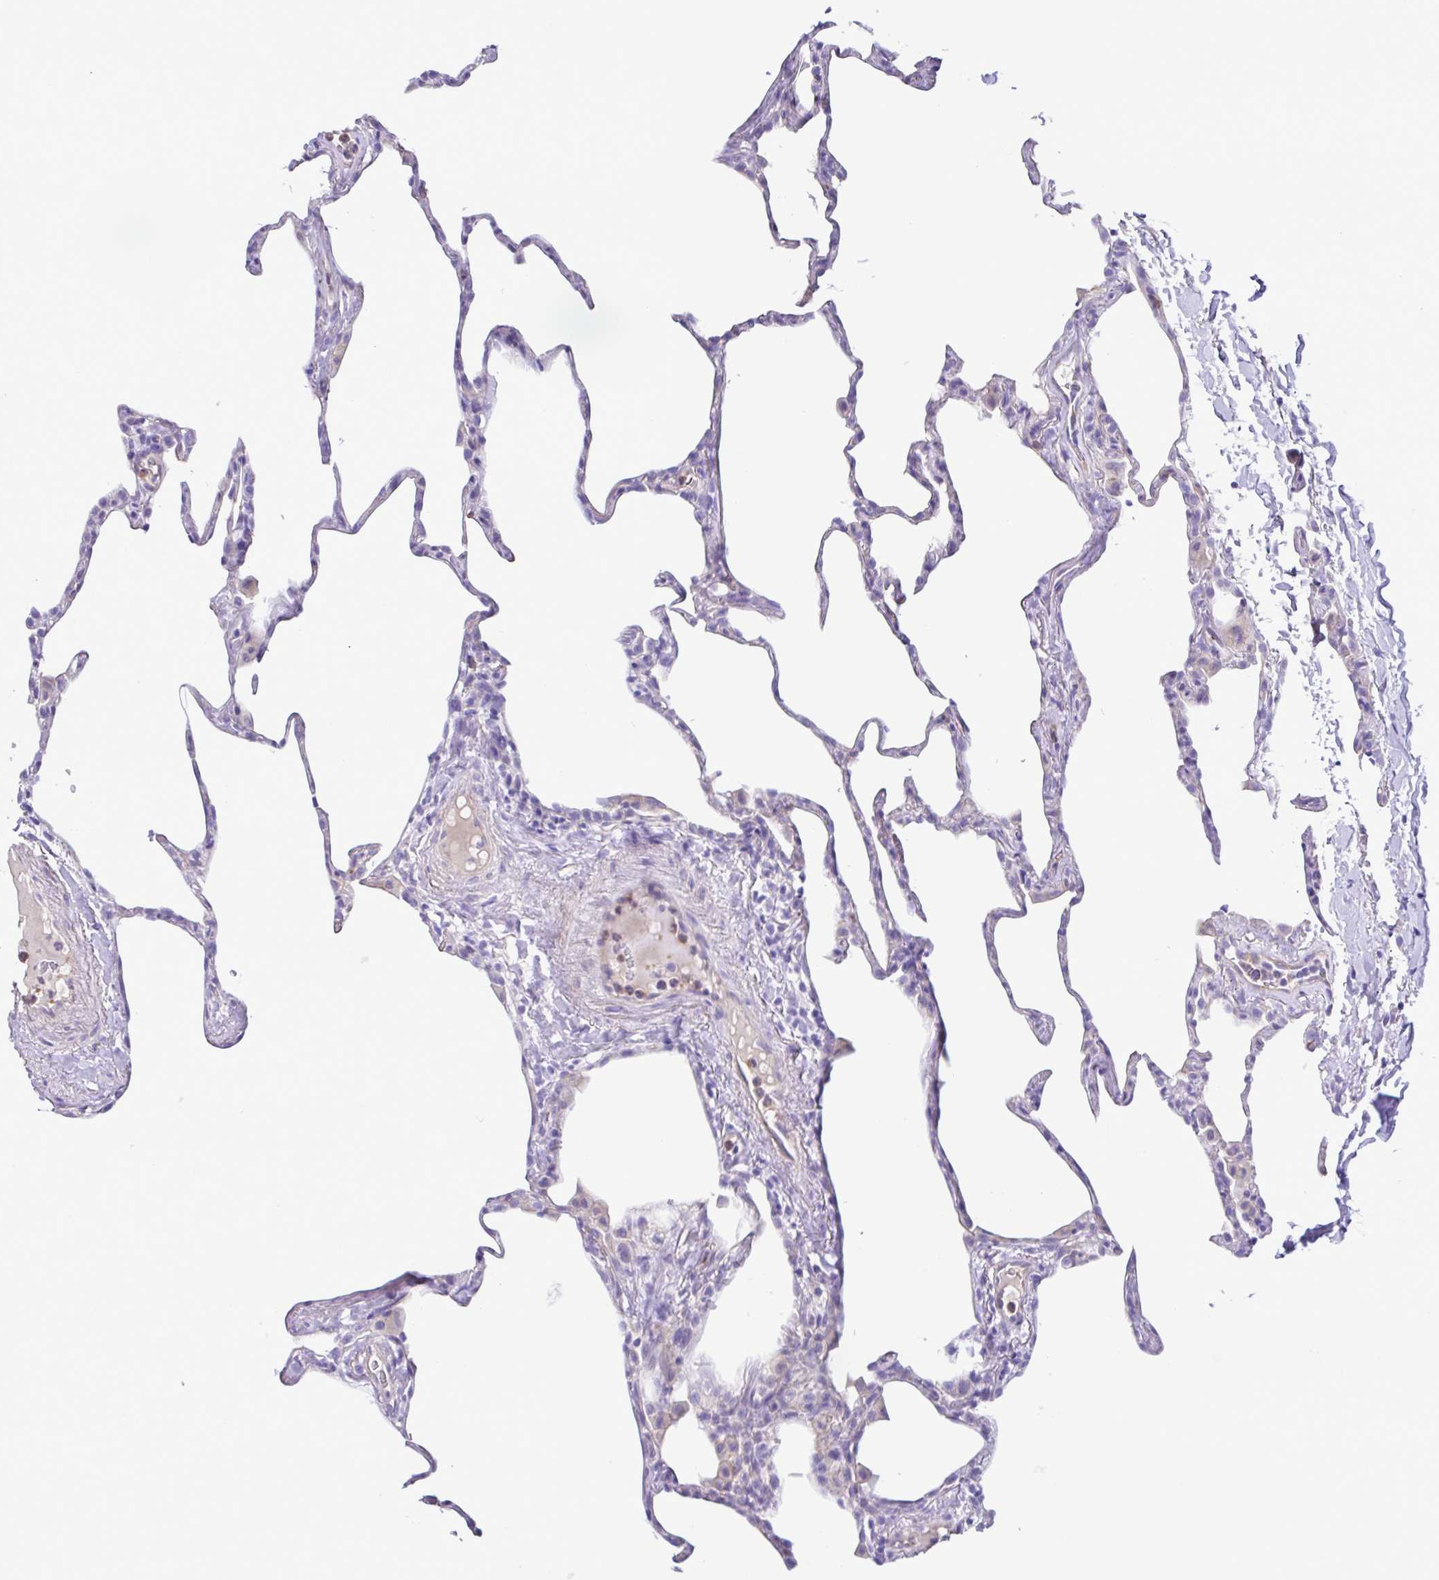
{"staining": {"intensity": "negative", "quantity": "none", "location": "none"}, "tissue": "lung", "cell_type": "Alveolar cells", "image_type": "normal", "snomed": [{"axis": "morphology", "description": "Normal tissue, NOS"}, {"axis": "topography", "description": "Lung"}], "caption": "Immunohistochemical staining of normal human lung displays no significant staining in alveolar cells. Nuclei are stained in blue.", "gene": "CYP11B1", "patient": {"sex": "male", "age": 65}}